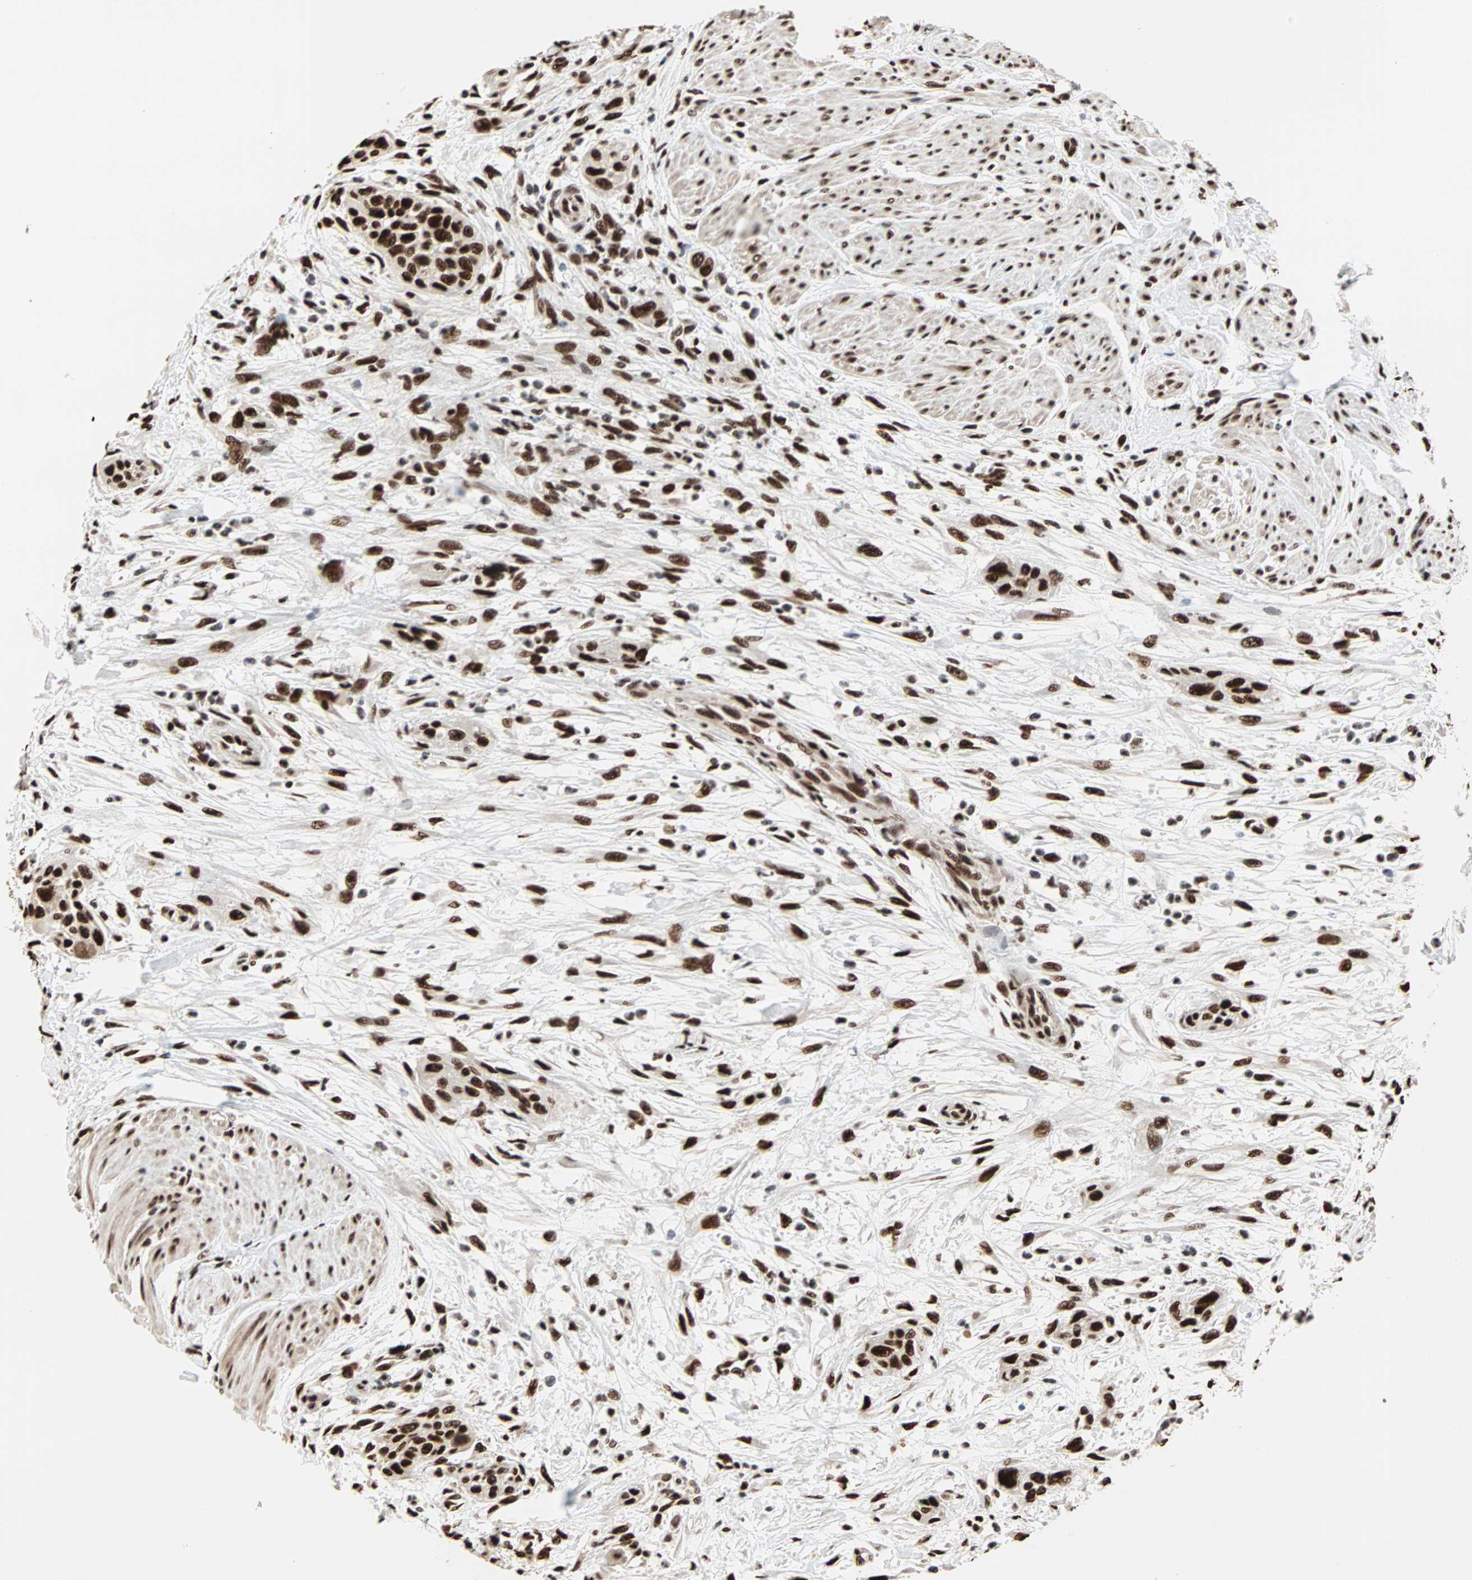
{"staining": {"intensity": "strong", "quantity": ">75%", "location": "nuclear"}, "tissue": "urothelial cancer", "cell_type": "Tumor cells", "image_type": "cancer", "snomed": [{"axis": "morphology", "description": "Urothelial carcinoma, High grade"}, {"axis": "topography", "description": "Urinary bladder"}], "caption": "Human urothelial cancer stained for a protein (brown) exhibits strong nuclear positive expression in approximately >75% of tumor cells.", "gene": "ILF2", "patient": {"sex": "male", "age": 35}}